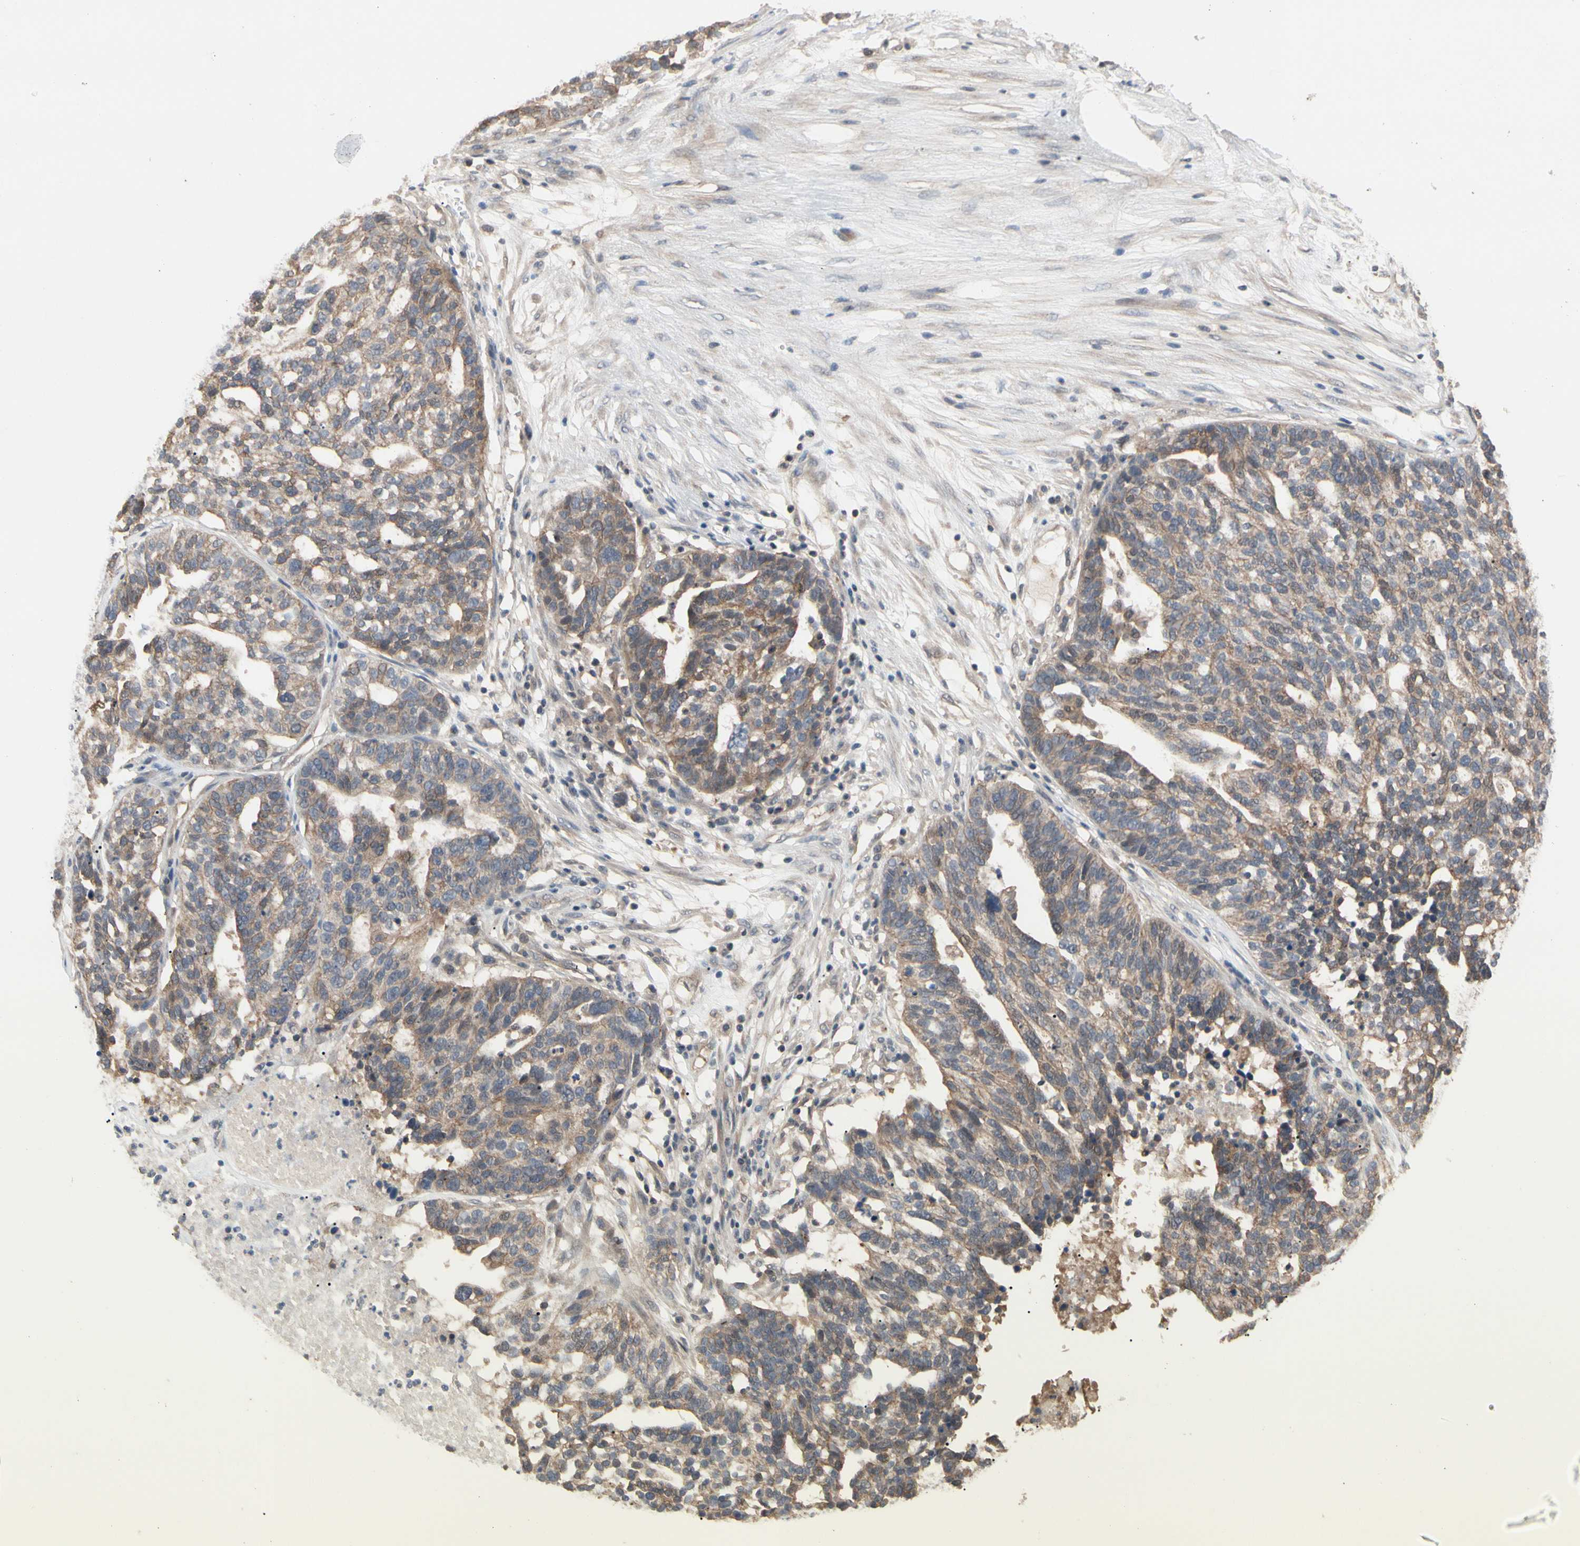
{"staining": {"intensity": "moderate", "quantity": ">75%", "location": "cytoplasmic/membranous"}, "tissue": "ovarian cancer", "cell_type": "Tumor cells", "image_type": "cancer", "snomed": [{"axis": "morphology", "description": "Cystadenocarcinoma, serous, NOS"}, {"axis": "topography", "description": "Ovary"}], "caption": "A brown stain labels moderate cytoplasmic/membranous staining of a protein in human ovarian cancer (serous cystadenocarcinoma) tumor cells.", "gene": "DPP8", "patient": {"sex": "female", "age": 59}}